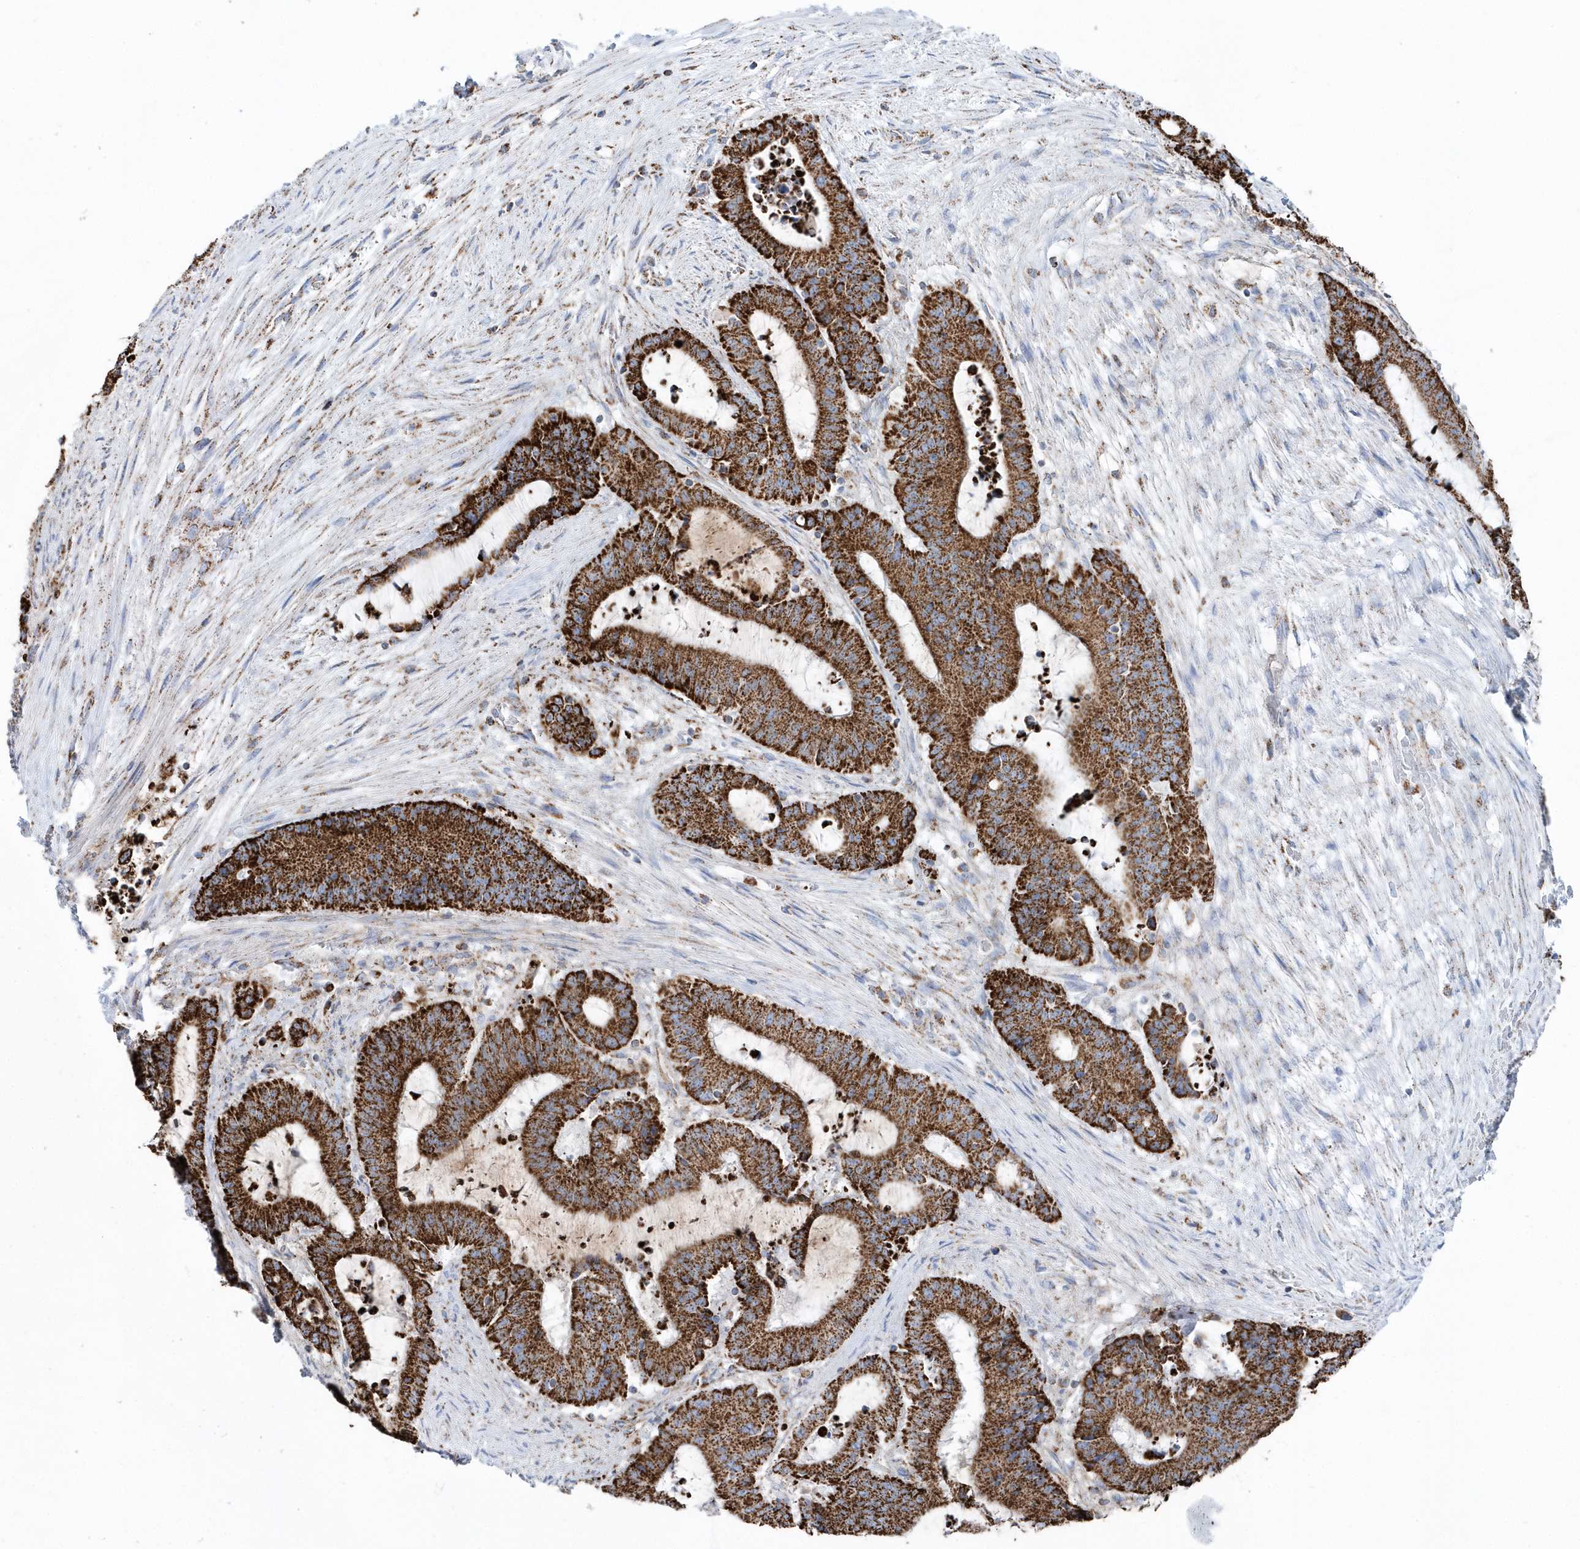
{"staining": {"intensity": "strong", "quantity": ">75%", "location": "cytoplasmic/membranous"}, "tissue": "liver cancer", "cell_type": "Tumor cells", "image_type": "cancer", "snomed": [{"axis": "morphology", "description": "Normal tissue, NOS"}, {"axis": "morphology", "description": "Cholangiocarcinoma"}, {"axis": "topography", "description": "Liver"}, {"axis": "topography", "description": "Peripheral nerve tissue"}], "caption": "About >75% of tumor cells in human liver cancer (cholangiocarcinoma) exhibit strong cytoplasmic/membranous protein expression as visualized by brown immunohistochemical staining.", "gene": "TMCO6", "patient": {"sex": "female", "age": 73}}